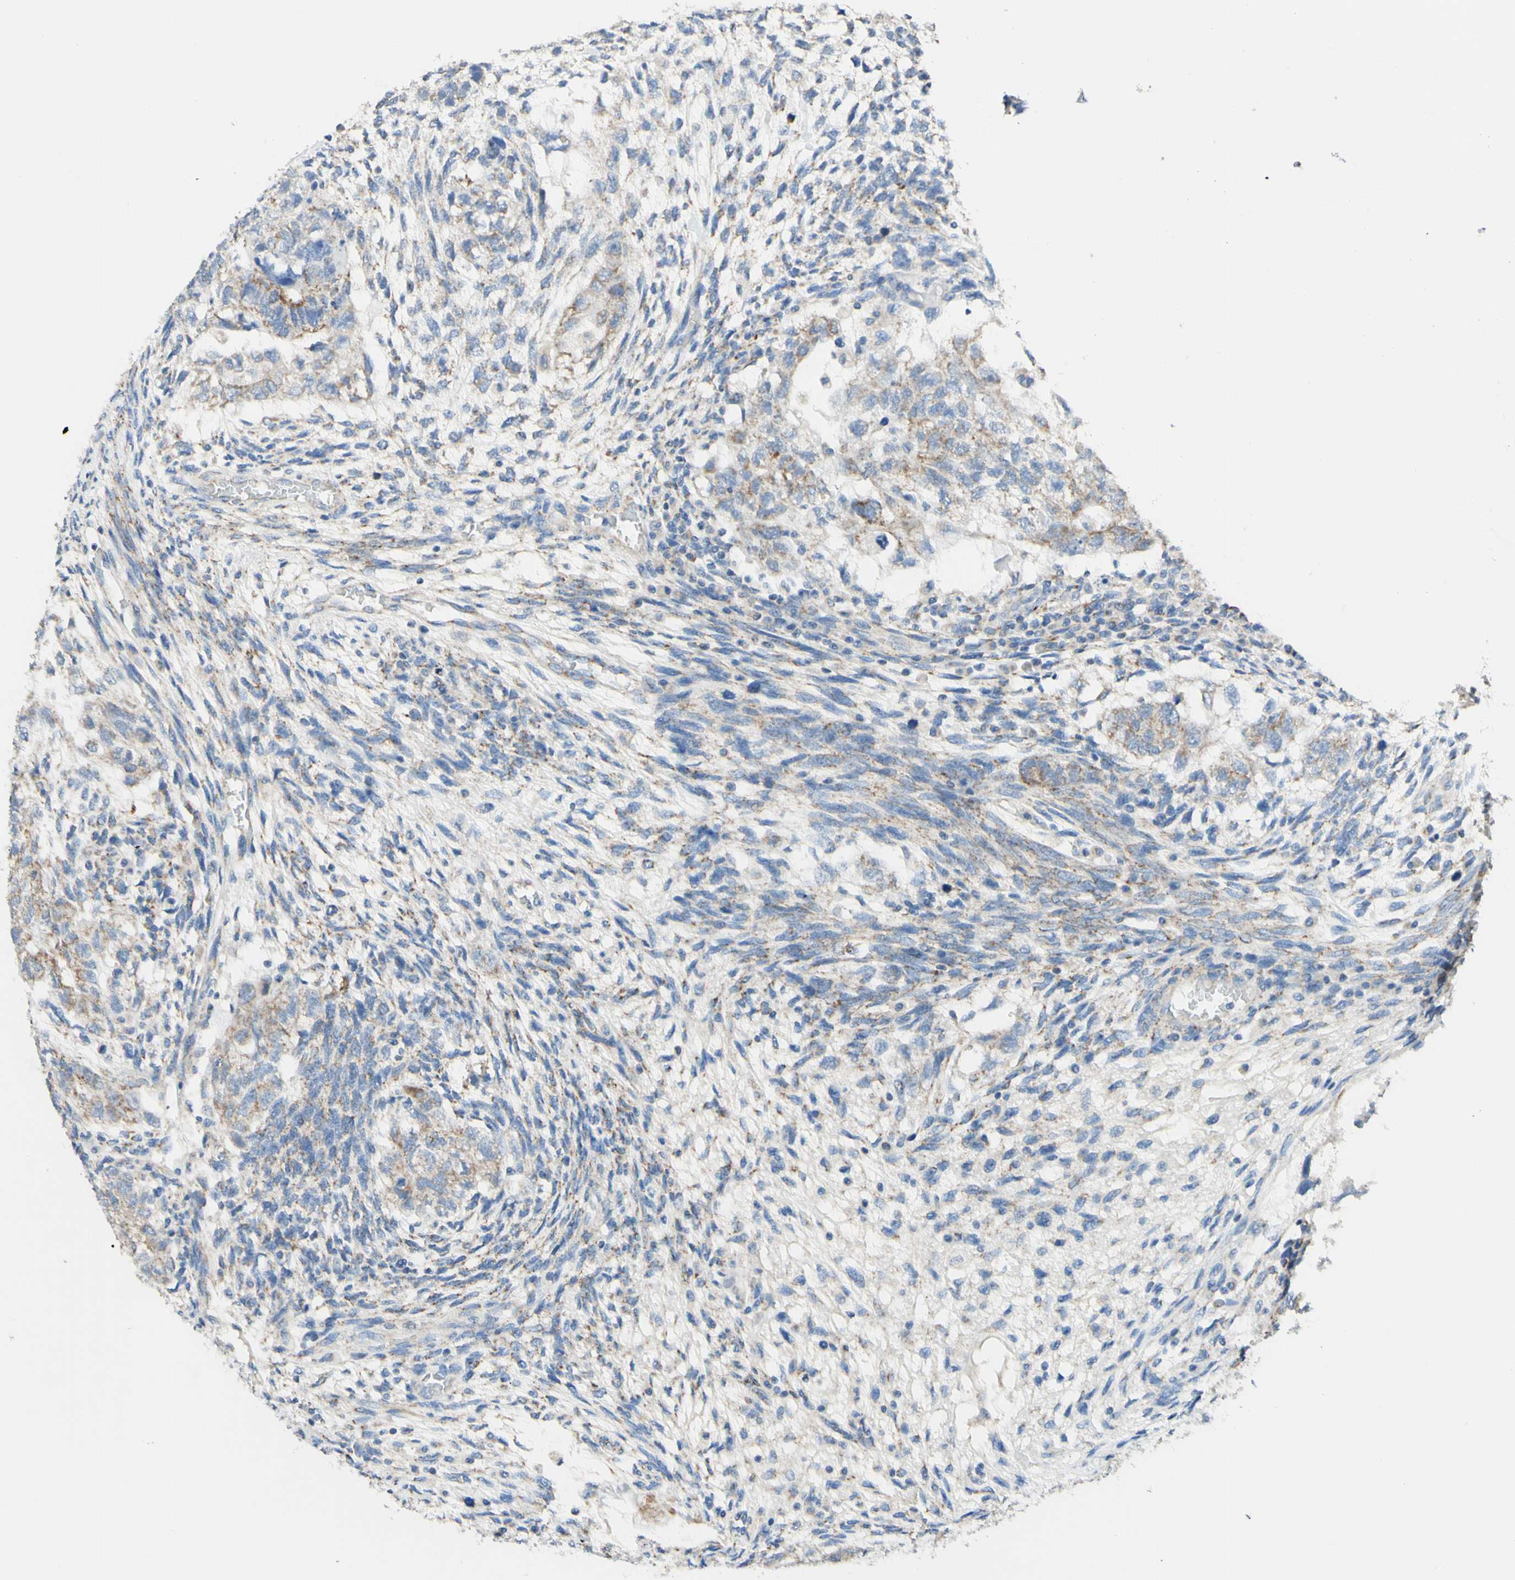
{"staining": {"intensity": "weak", "quantity": ">75%", "location": "cytoplasmic/membranous"}, "tissue": "testis cancer", "cell_type": "Tumor cells", "image_type": "cancer", "snomed": [{"axis": "morphology", "description": "Normal tissue, NOS"}, {"axis": "morphology", "description": "Carcinoma, Embryonal, NOS"}, {"axis": "topography", "description": "Testis"}], "caption": "Immunohistochemical staining of embryonal carcinoma (testis) shows low levels of weak cytoplasmic/membranous staining in approximately >75% of tumor cells. (DAB (3,3'-diaminobenzidine) IHC, brown staining for protein, blue staining for nuclei).", "gene": "ARMC10", "patient": {"sex": "male", "age": 36}}